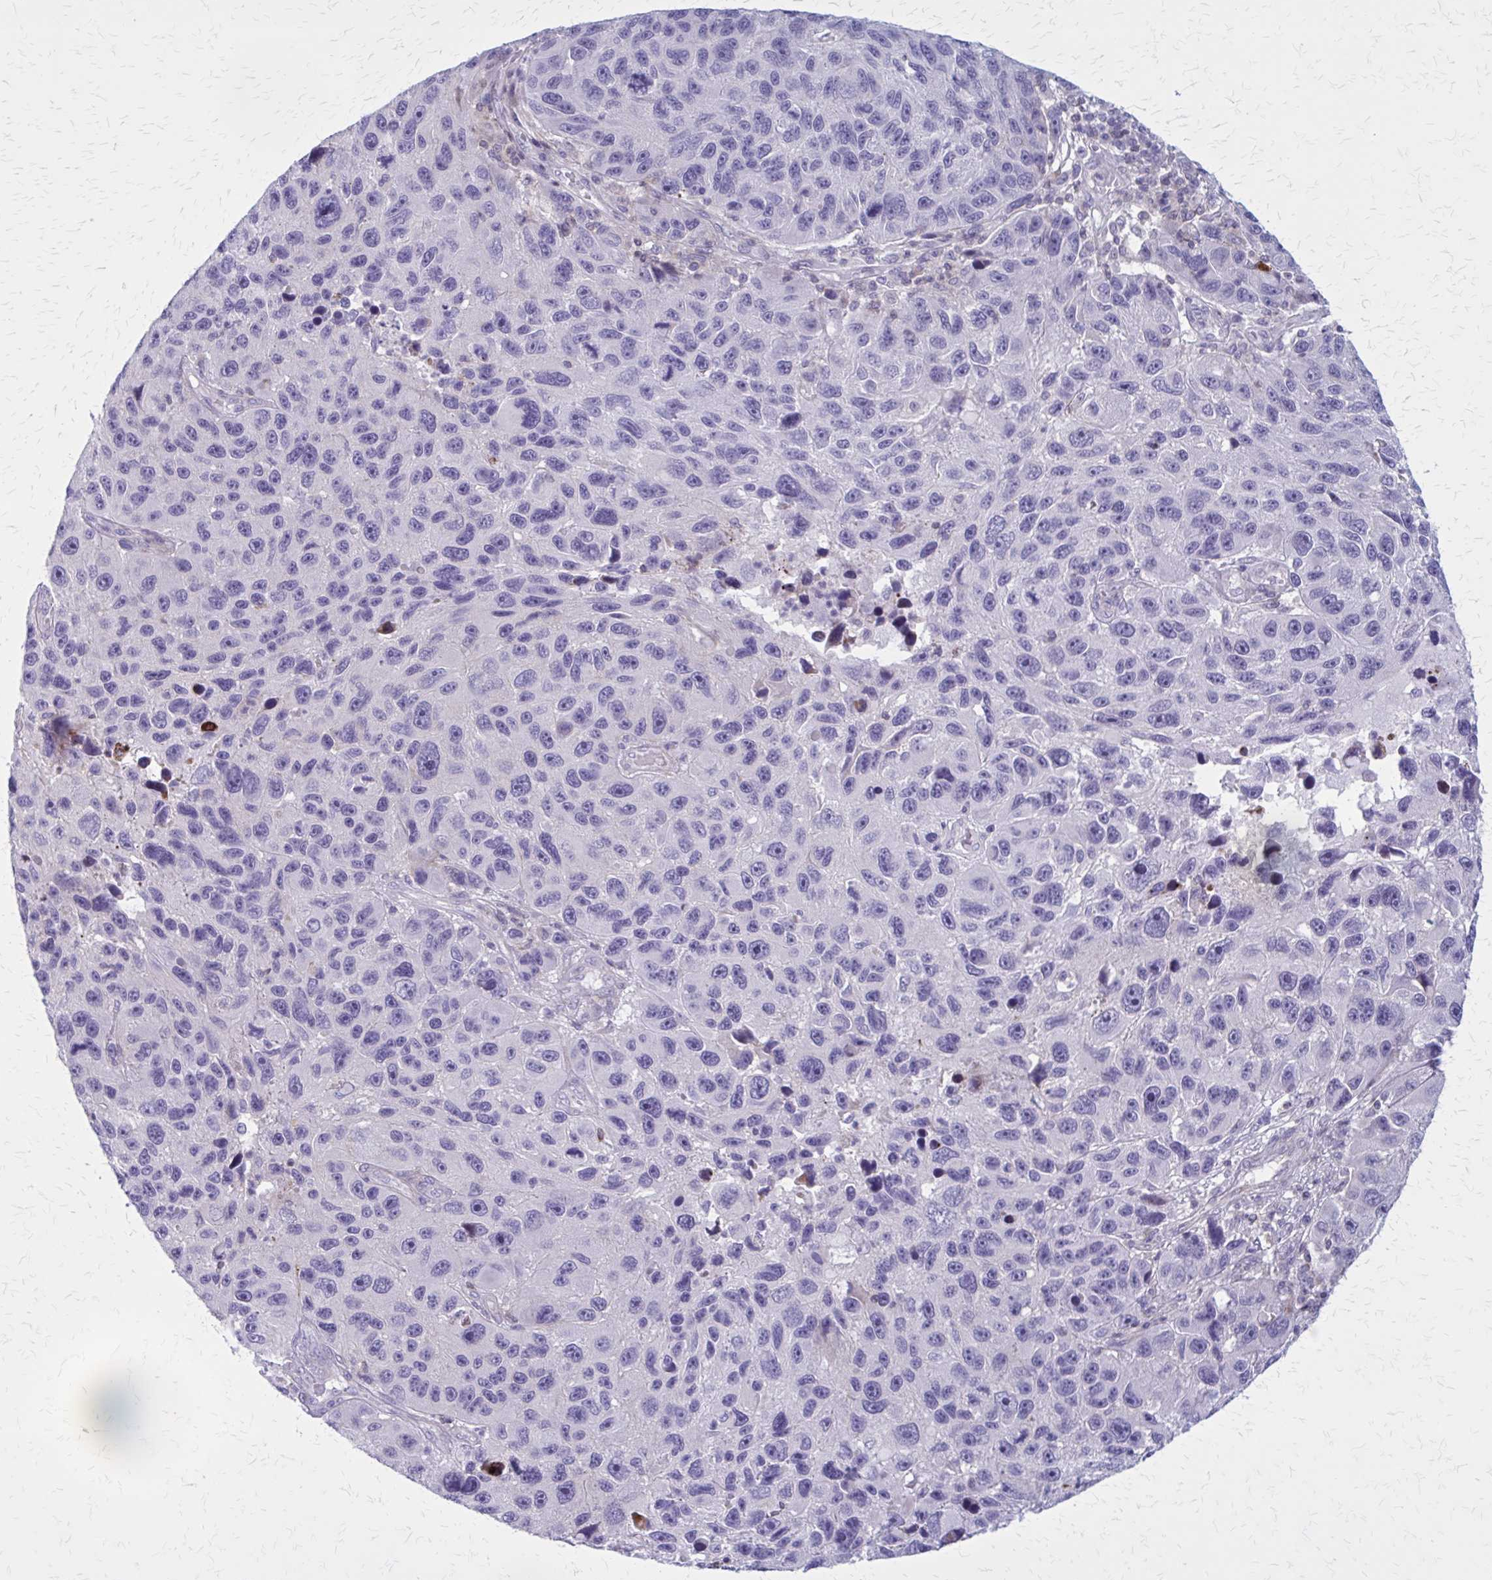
{"staining": {"intensity": "negative", "quantity": "none", "location": "none"}, "tissue": "melanoma", "cell_type": "Tumor cells", "image_type": "cancer", "snomed": [{"axis": "morphology", "description": "Malignant melanoma, NOS"}, {"axis": "topography", "description": "Skin"}], "caption": "DAB immunohistochemical staining of melanoma shows no significant expression in tumor cells. Brightfield microscopy of IHC stained with DAB (3,3'-diaminobenzidine) (brown) and hematoxylin (blue), captured at high magnification.", "gene": "PITPNM1", "patient": {"sex": "male", "age": 53}}